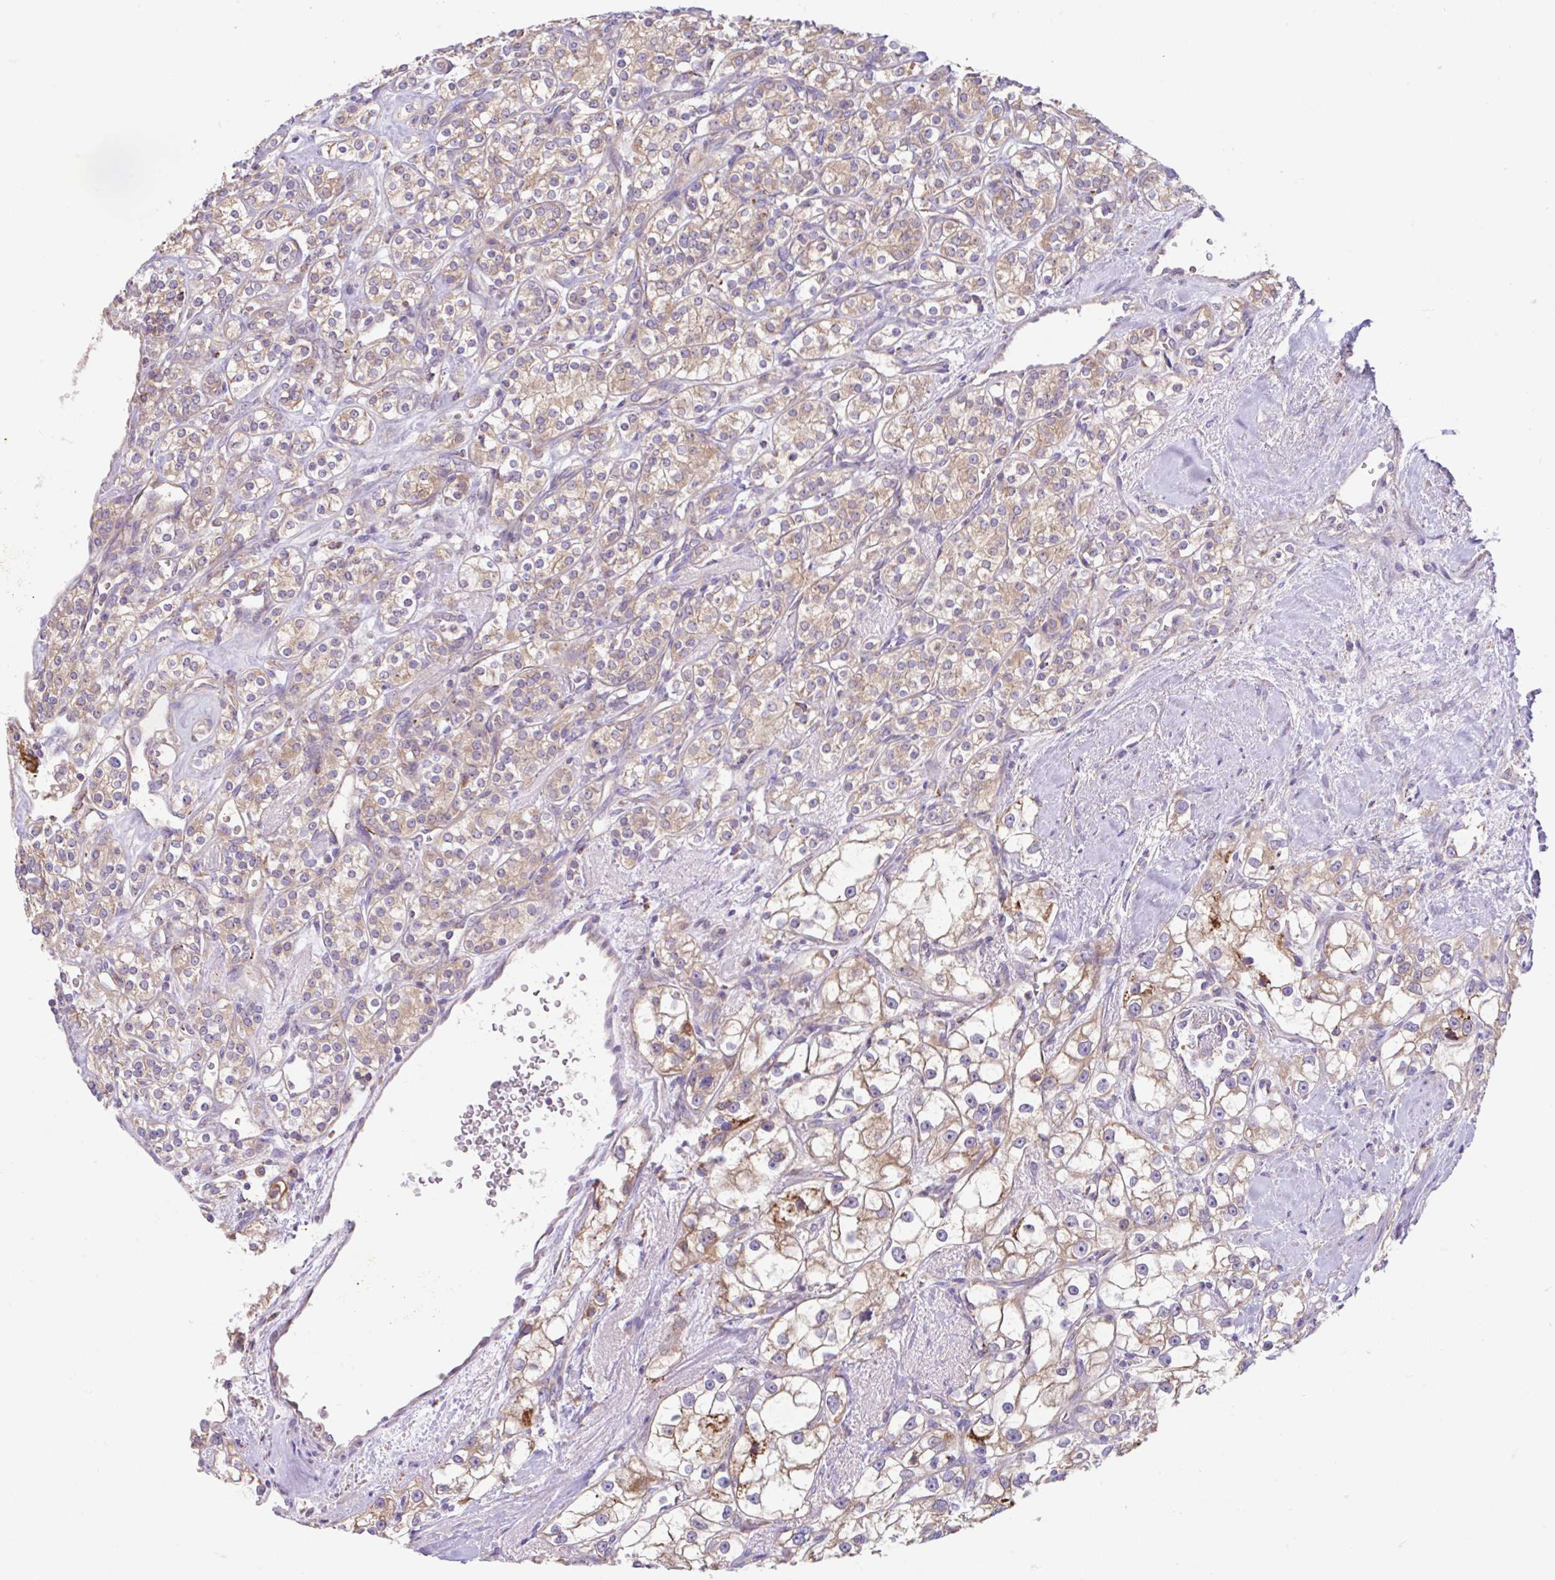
{"staining": {"intensity": "weak", "quantity": ">75%", "location": "cytoplasmic/membranous"}, "tissue": "renal cancer", "cell_type": "Tumor cells", "image_type": "cancer", "snomed": [{"axis": "morphology", "description": "Adenocarcinoma, NOS"}, {"axis": "topography", "description": "Kidney"}], "caption": "Protein expression analysis of renal cancer reveals weak cytoplasmic/membranous staining in approximately >75% of tumor cells.", "gene": "RALBP1", "patient": {"sex": "male", "age": 77}}